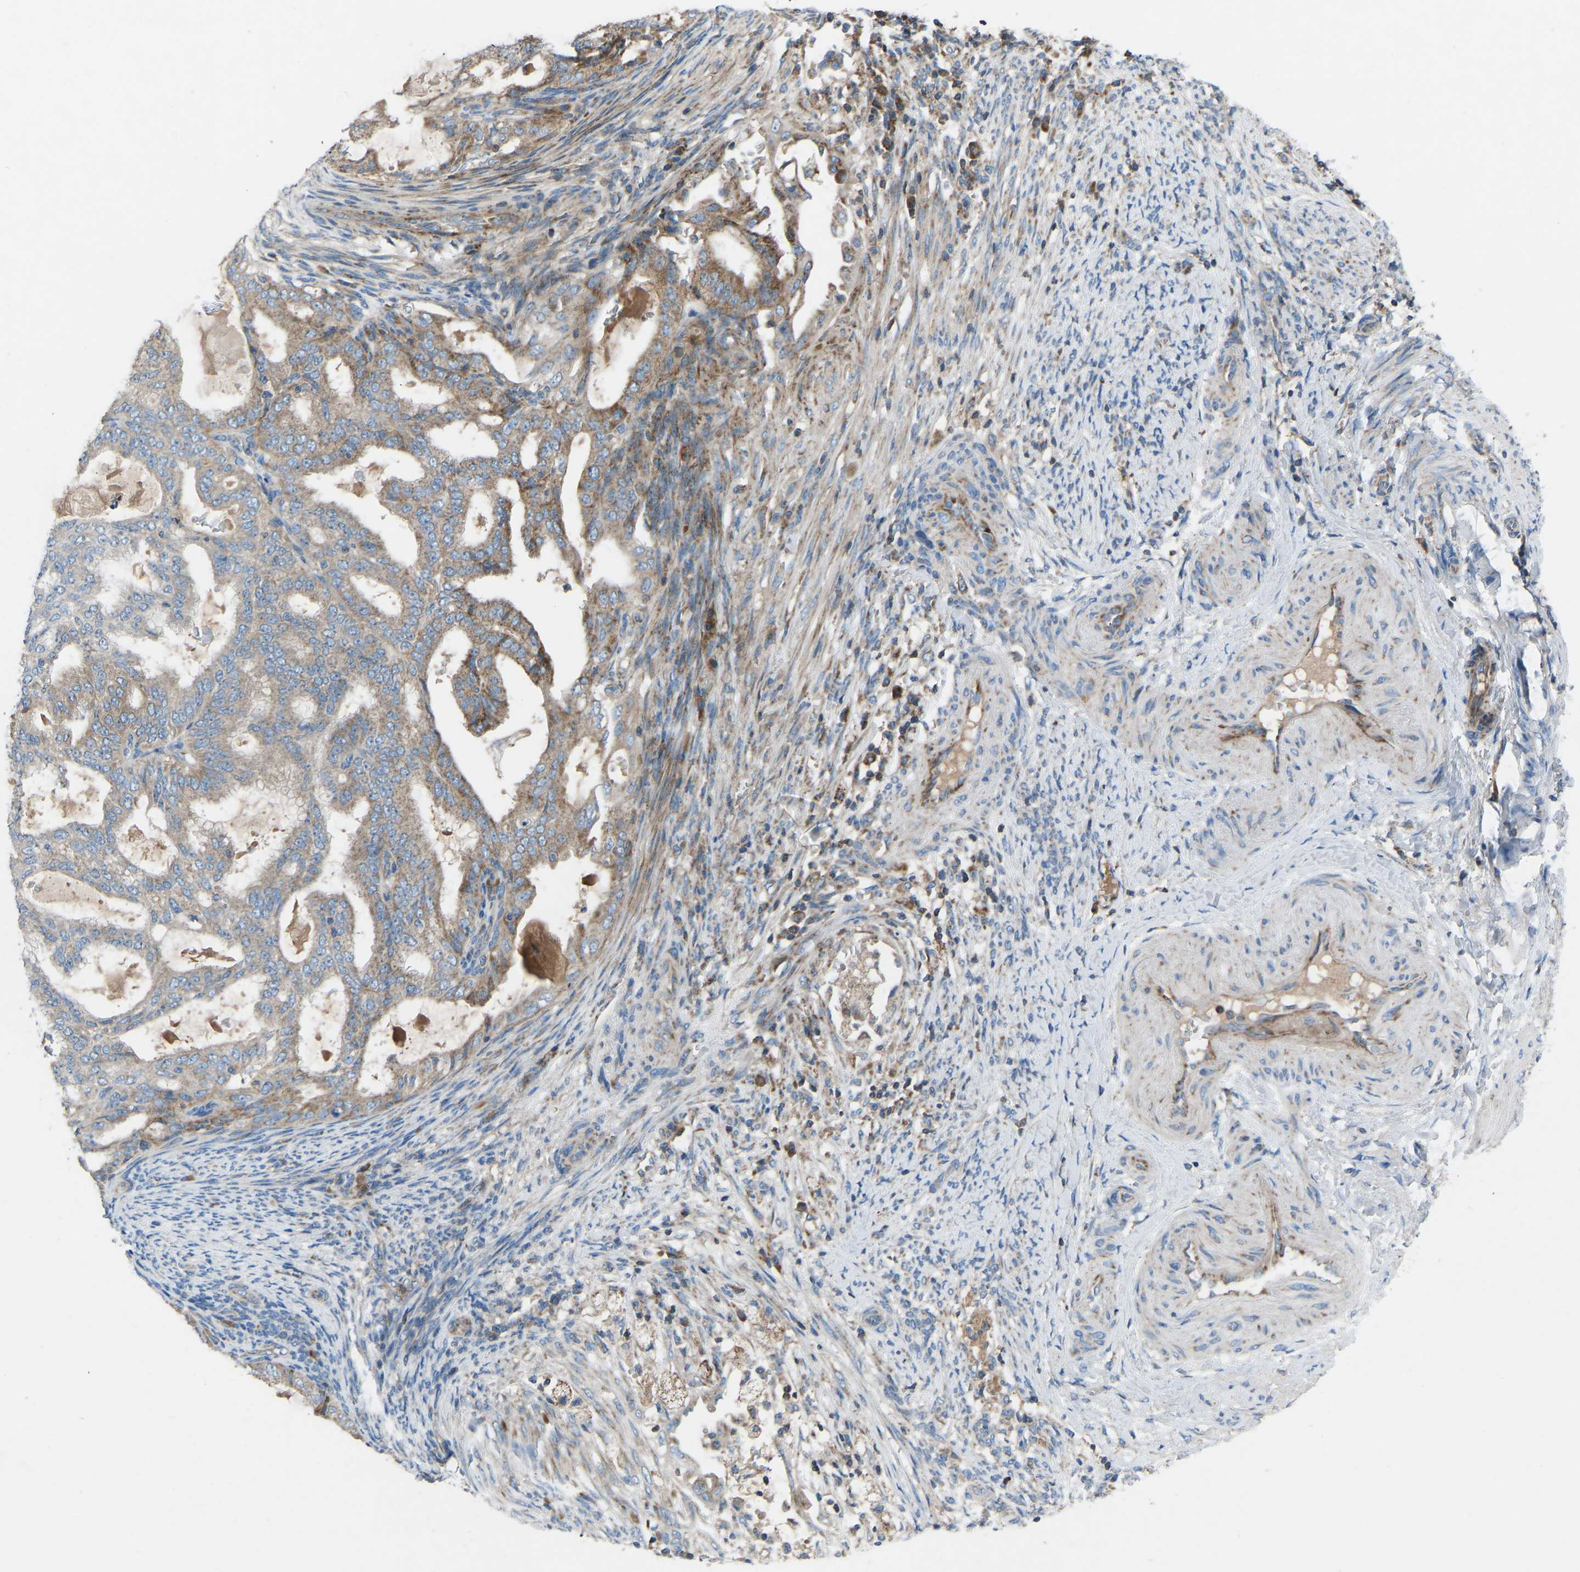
{"staining": {"intensity": "moderate", "quantity": ">75%", "location": "cytoplasmic/membranous"}, "tissue": "endometrial cancer", "cell_type": "Tumor cells", "image_type": "cancer", "snomed": [{"axis": "morphology", "description": "Adenocarcinoma, NOS"}, {"axis": "topography", "description": "Endometrium"}], "caption": "Adenocarcinoma (endometrial) stained for a protein (brown) demonstrates moderate cytoplasmic/membranous positive expression in approximately >75% of tumor cells.", "gene": "GRK6", "patient": {"sex": "female", "age": 58}}